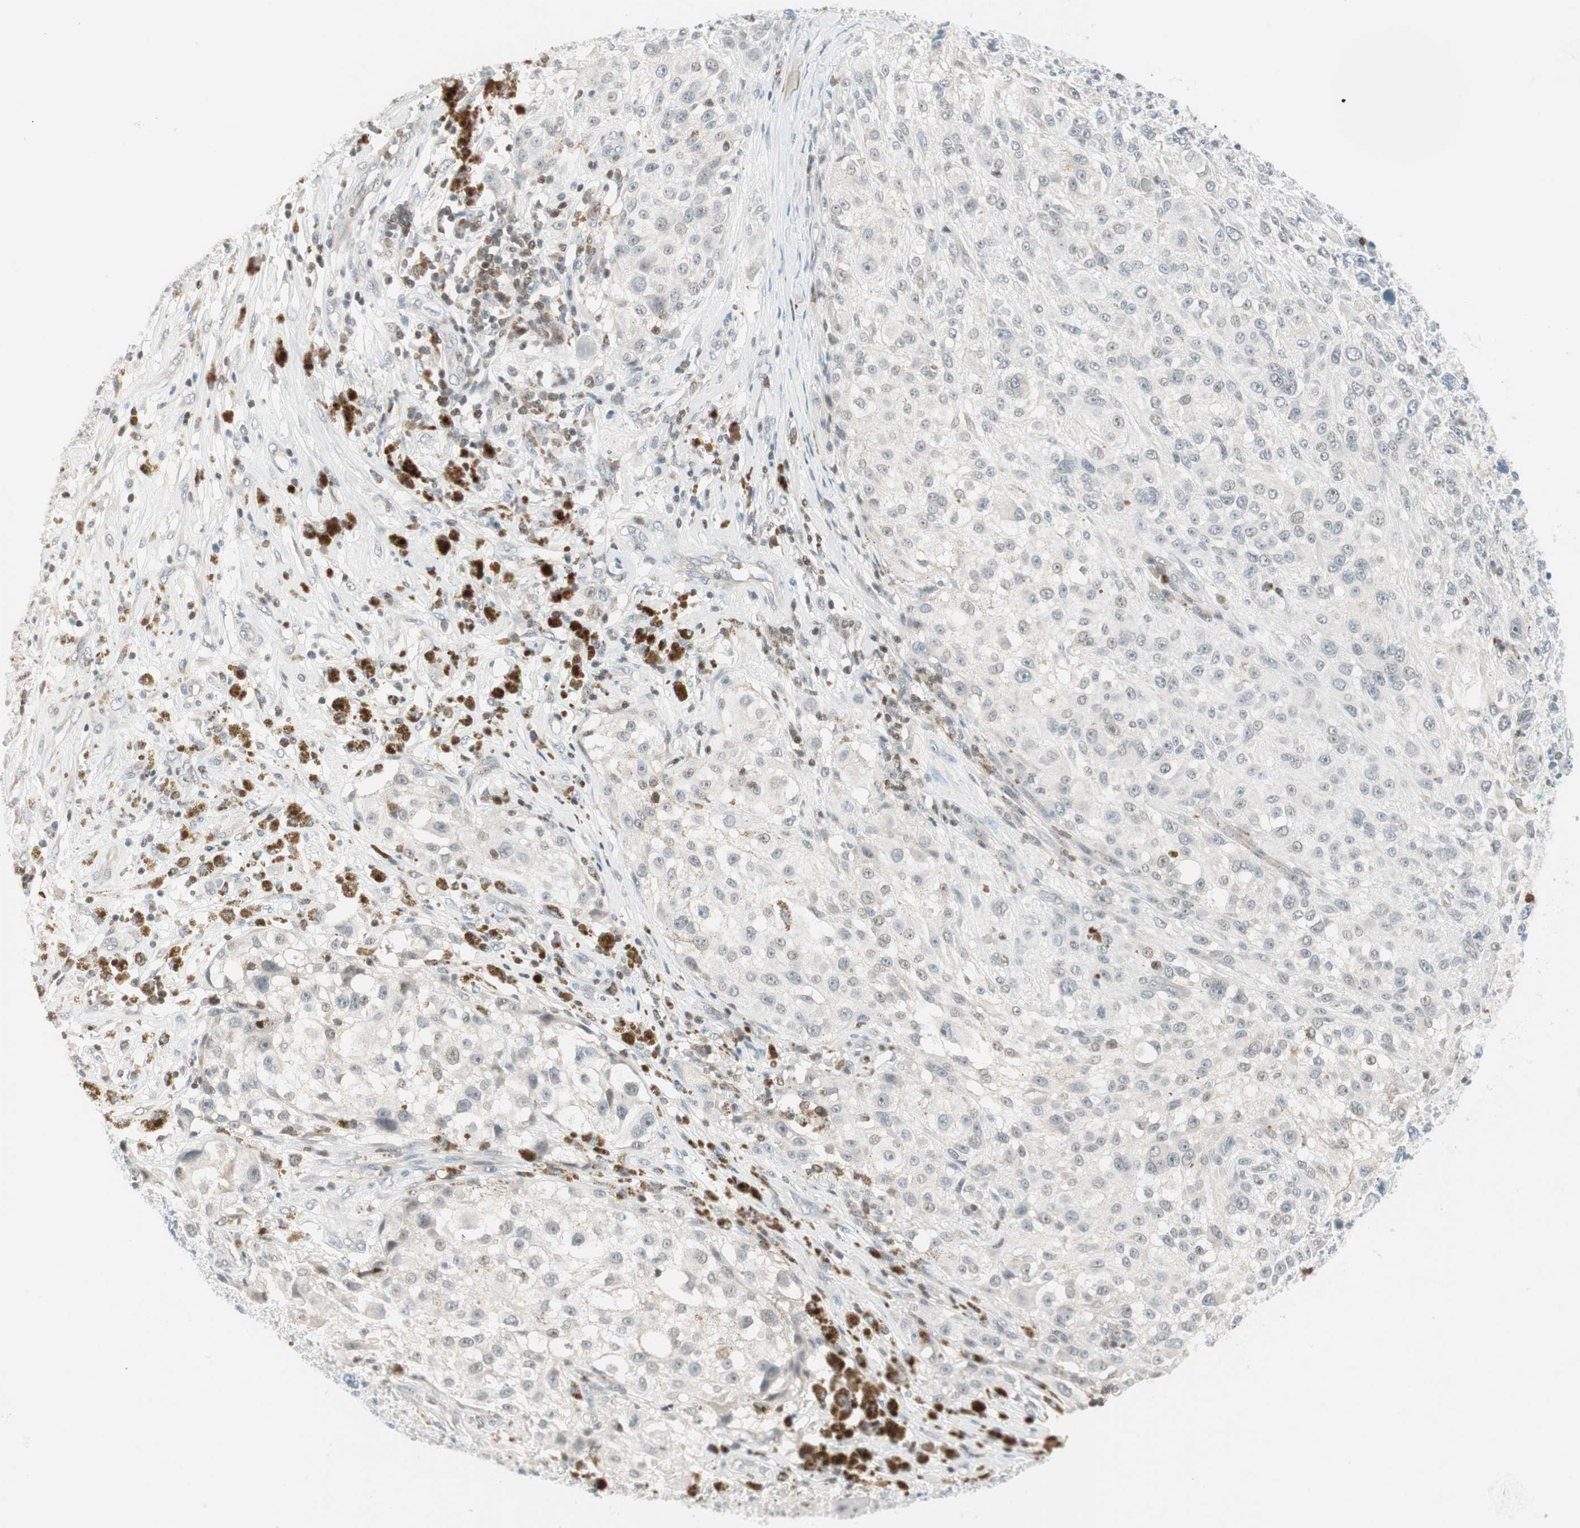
{"staining": {"intensity": "negative", "quantity": "none", "location": "none"}, "tissue": "melanoma", "cell_type": "Tumor cells", "image_type": "cancer", "snomed": [{"axis": "morphology", "description": "Necrosis, NOS"}, {"axis": "morphology", "description": "Malignant melanoma, NOS"}, {"axis": "topography", "description": "Skin"}], "caption": "IHC of human melanoma displays no staining in tumor cells.", "gene": "MAP4K1", "patient": {"sex": "female", "age": 87}}